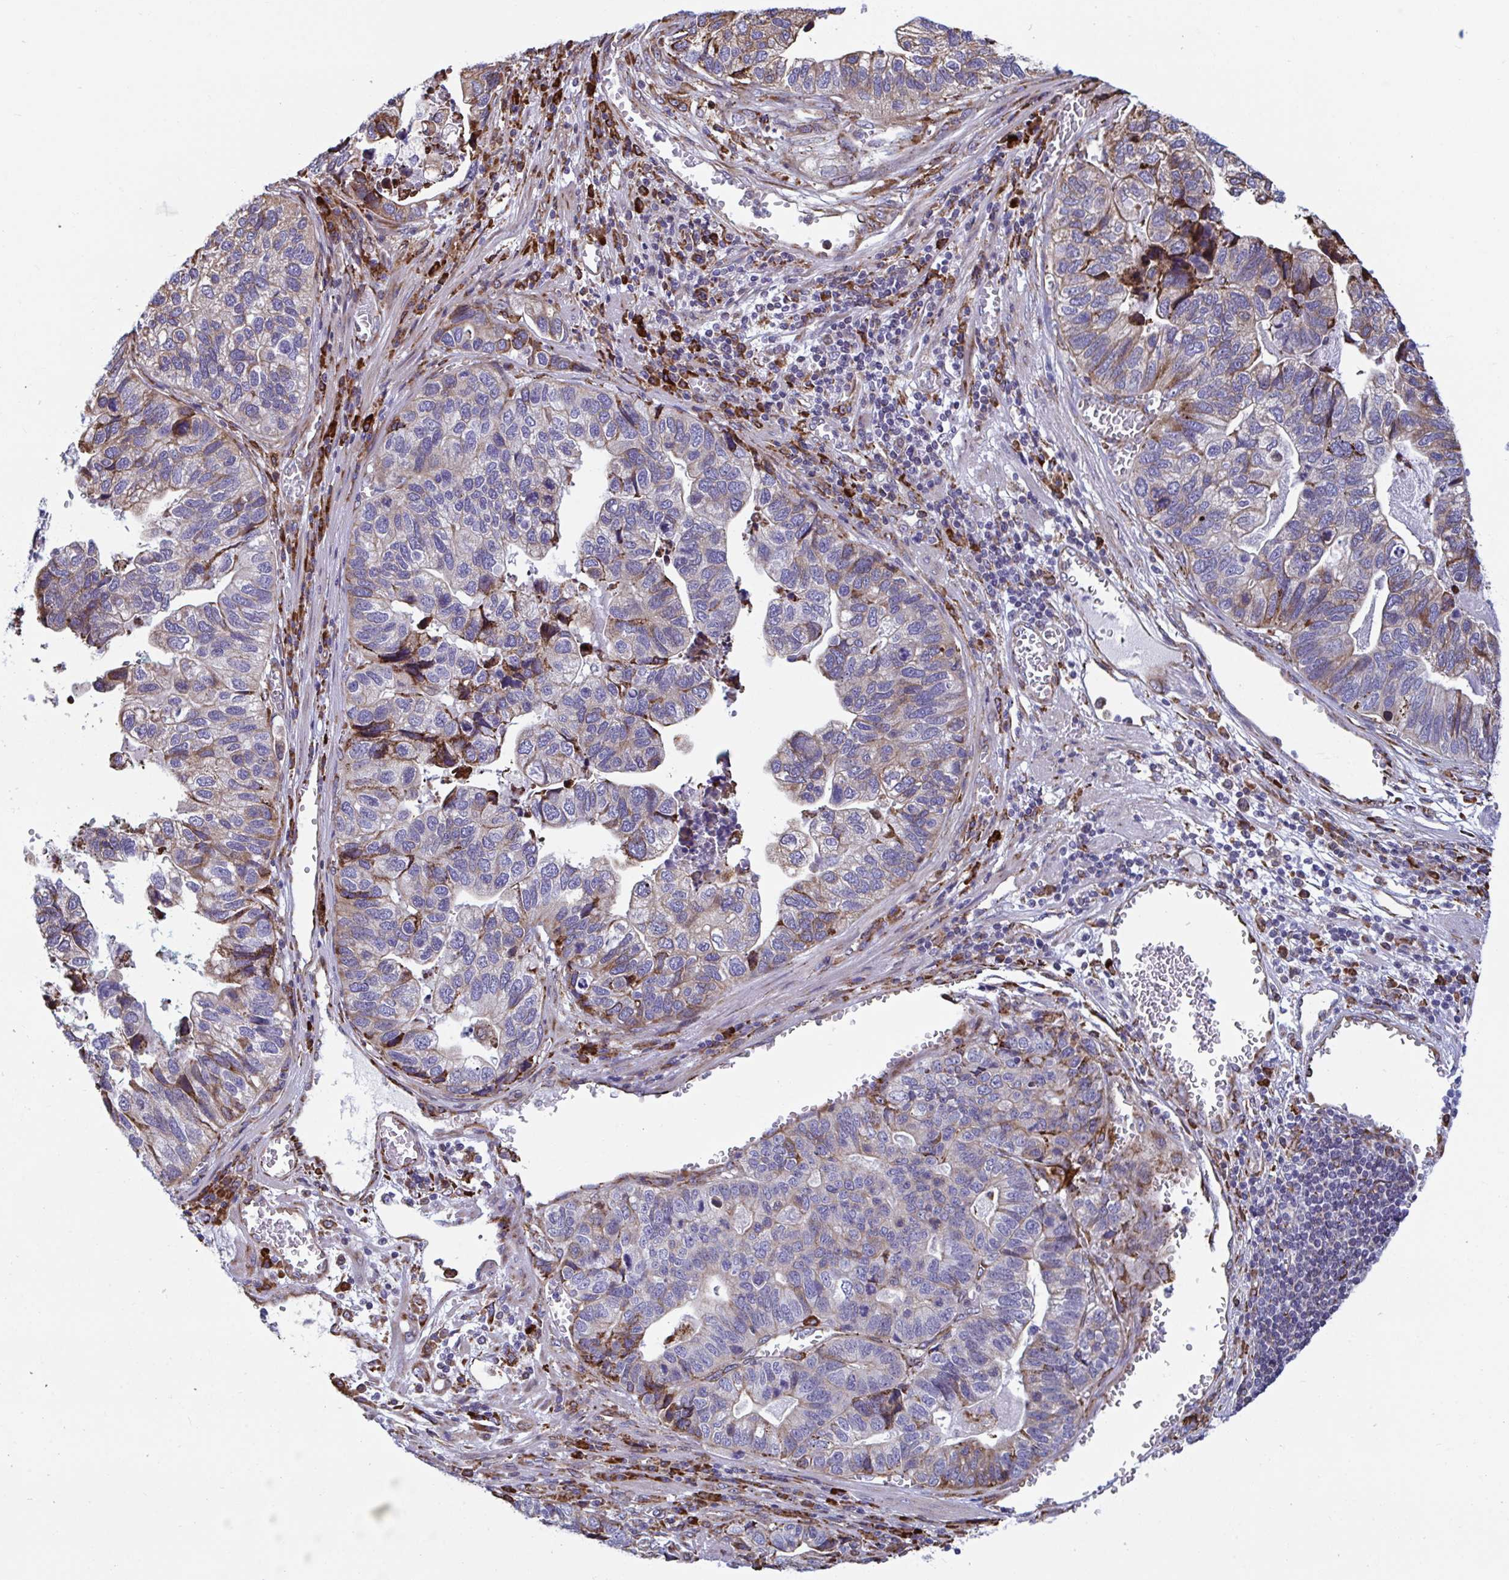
{"staining": {"intensity": "moderate", "quantity": "<25%", "location": "cytoplasmic/membranous"}, "tissue": "stomach cancer", "cell_type": "Tumor cells", "image_type": "cancer", "snomed": [{"axis": "morphology", "description": "Adenocarcinoma, NOS"}, {"axis": "topography", "description": "Stomach, upper"}], "caption": "Brown immunohistochemical staining in adenocarcinoma (stomach) shows moderate cytoplasmic/membranous expression in about <25% of tumor cells.", "gene": "PEAK3", "patient": {"sex": "female", "age": 67}}